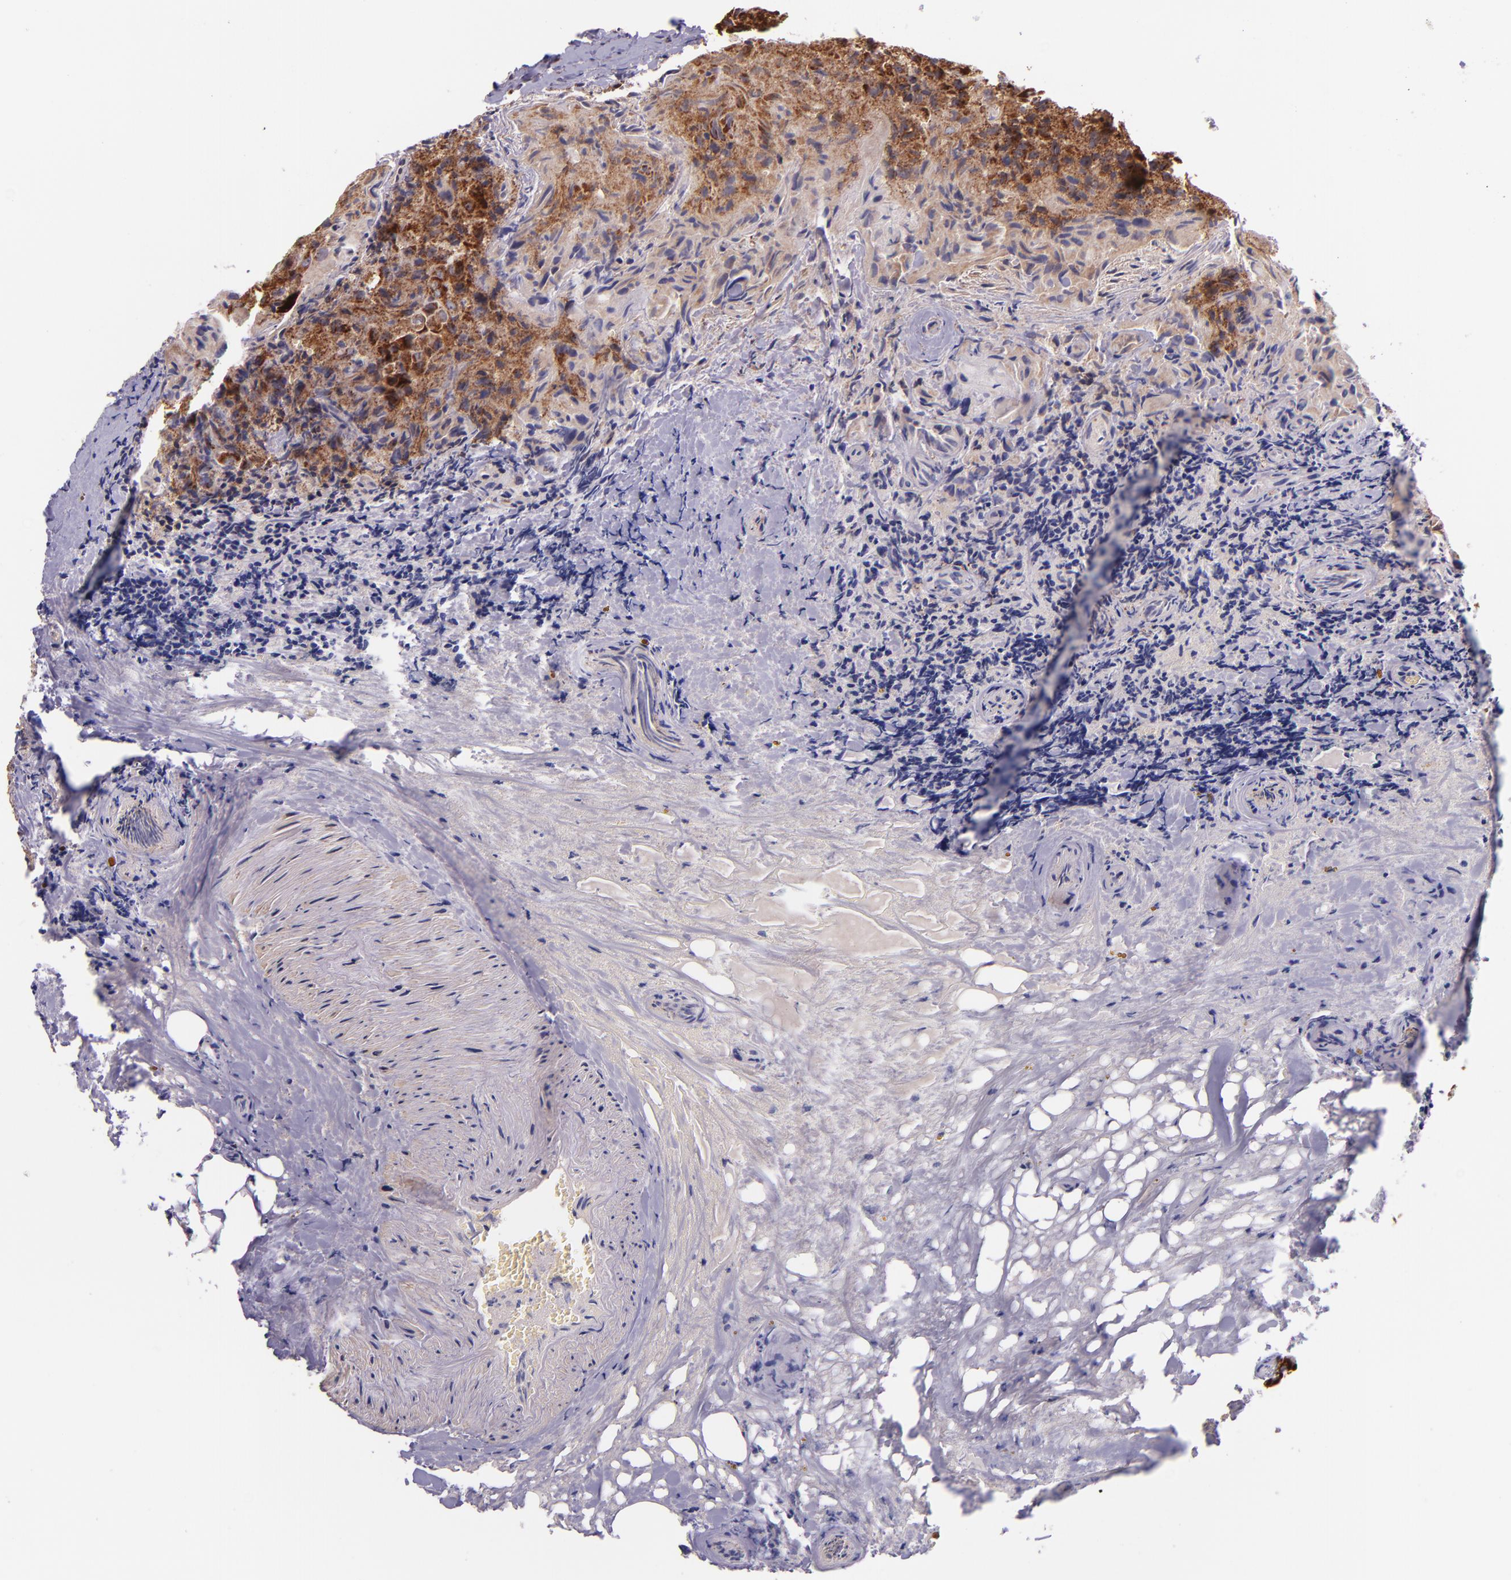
{"staining": {"intensity": "strong", "quantity": ">75%", "location": "cytoplasmic/membranous"}, "tissue": "thyroid cancer", "cell_type": "Tumor cells", "image_type": "cancer", "snomed": [{"axis": "morphology", "description": "Papillary adenocarcinoma, NOS"}, {"axis": "topography", "description": "Thyroid gland"}], "caption": "Papillary adenocarcinoma (thyroid) stained with a brown dye exhibits strong cytoplasmic/membranous positive expression in approximately >75% of tumor cells.", "gene": "IDH3G", "patient": {"sex": "female", "age": 71}}